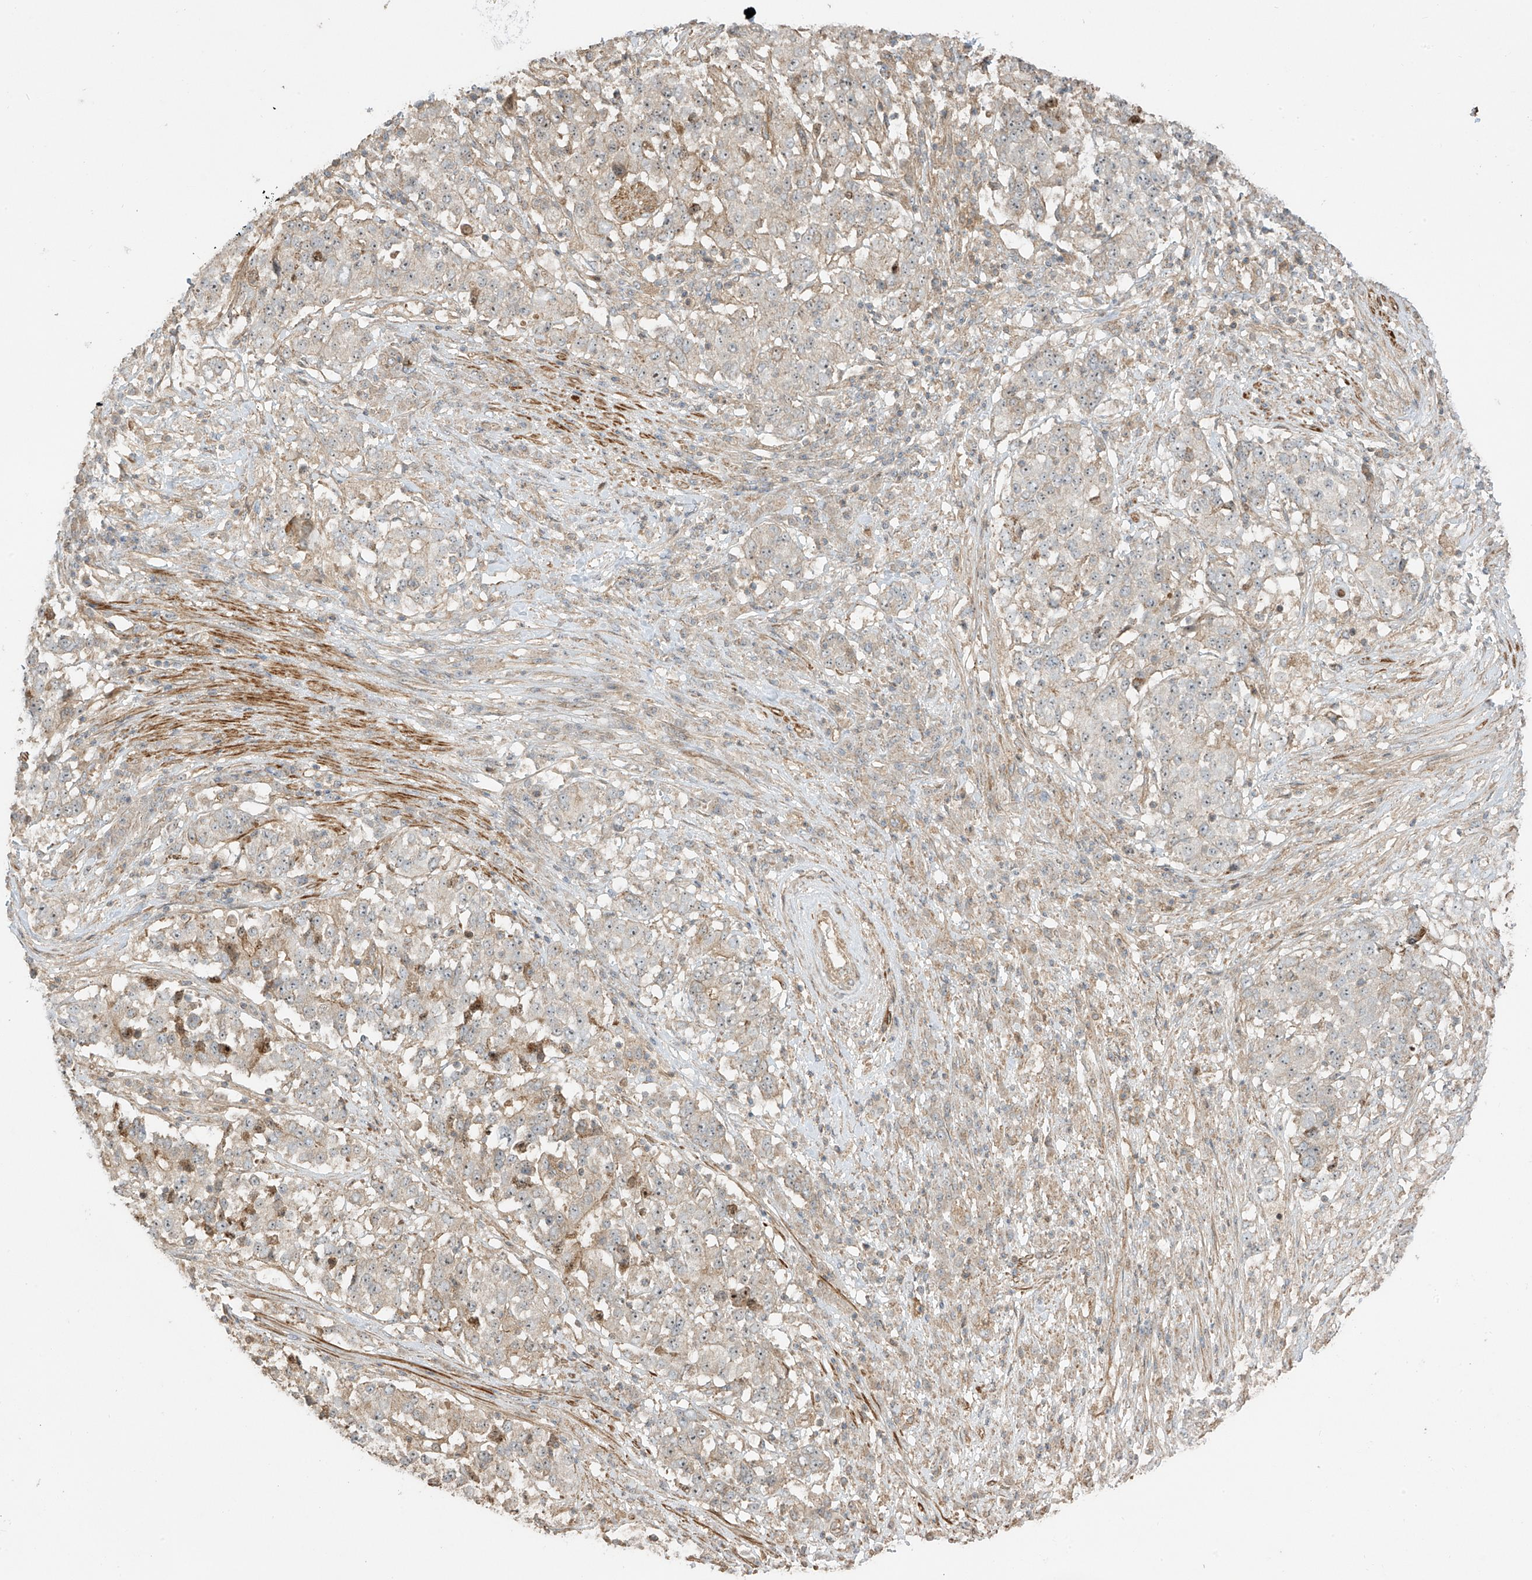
{"staining": {"intensity": "weak", "quantity": "<25%", "location": "cytoplasmic/membranous"}, "tissue": "stomach cancer", "cell_type": "Tumor cells", "image_type": "cancer", "snomed": [{"axis": "morphology", "description": "Adenocarcinoma, NOS"}, {"axis": "topography", "description": "Stomach"}], "caption": "Tumor cells are negative for brown protein staining in adenocarcinoma (stomach).", "gene": "ENTR1", "patient": {"sex": "male", "age": 59}}